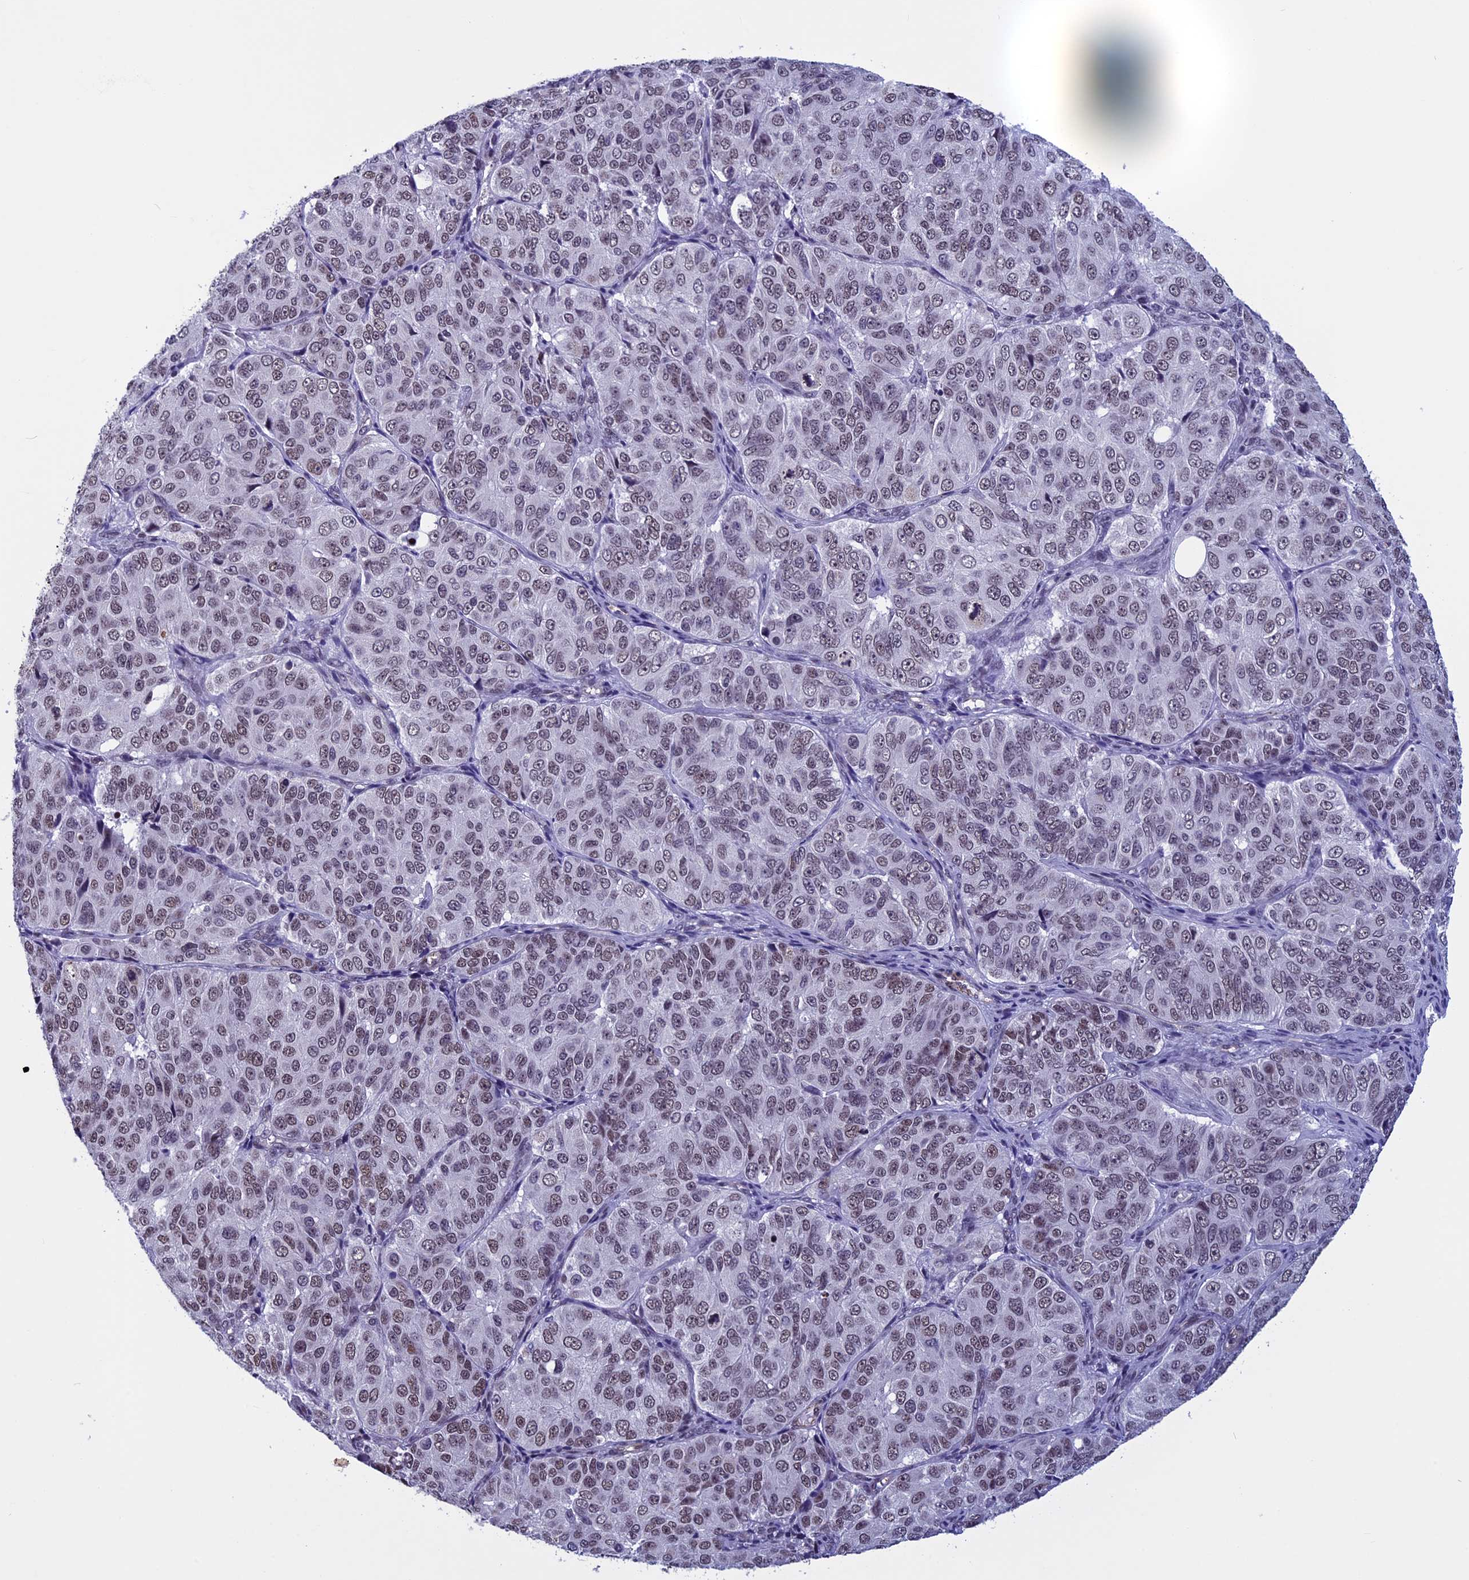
{"staining": {"intensity": "weak", "quantity": ">75%", "location": "nuclear"}, "tissue": "ovarian cancer", "cell_type": "Tumor cells", "image_type": "cancer", "snomed": [{"axis": "morphology", "description": "Carcinoma, endometroid"}, {"axis": "topography", "description": "Ovary"}], "caption": "Immunohistochemistry histopathology image of endometroid carcinoma (ovarian) stained for a protein (brown), which reveals low levels of weak nuclear expression in approximately >75% of tumor cells.", "gene": "NIPBL", "patient": {"sex": "female", "age": 51}}